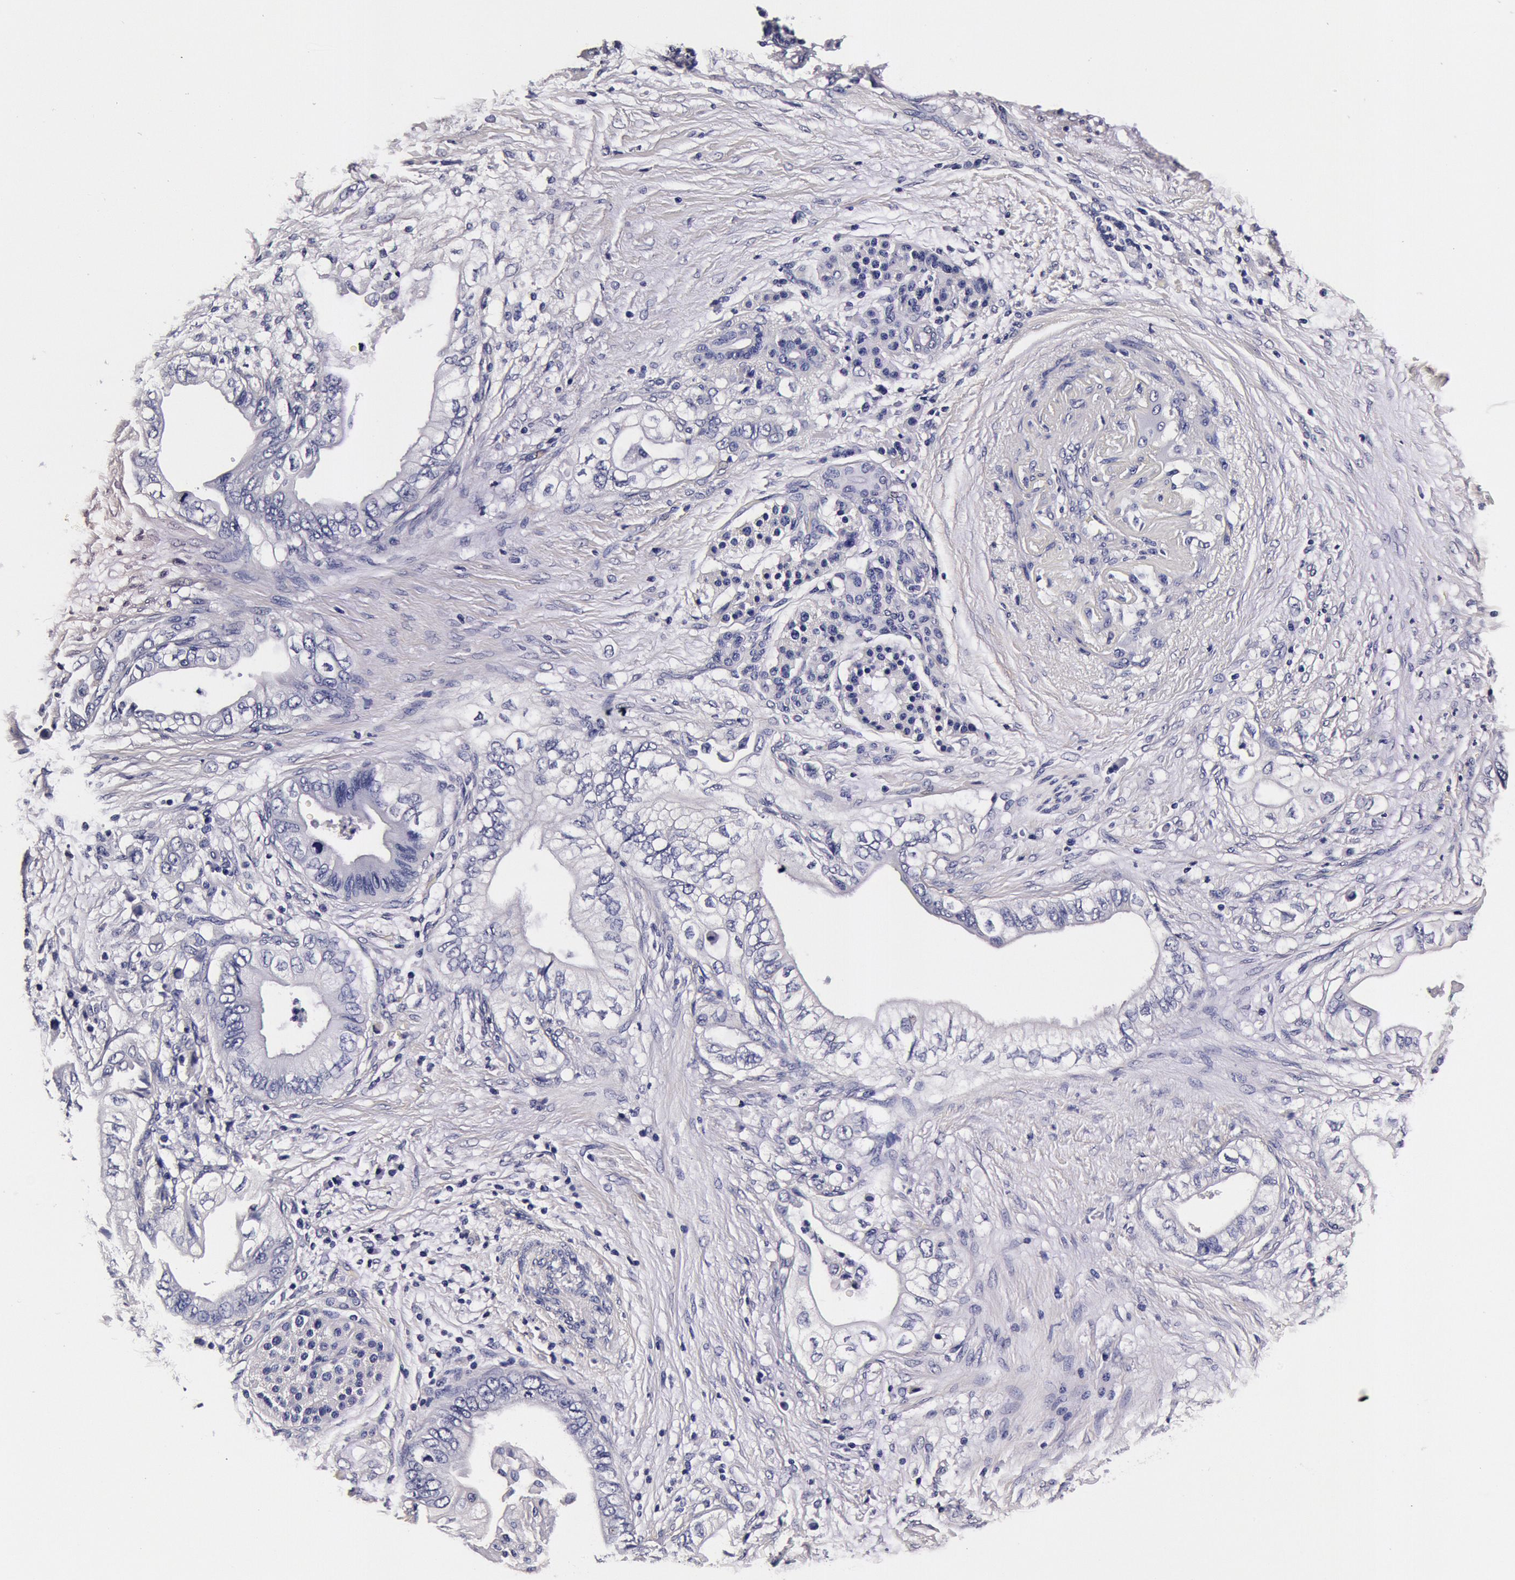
{"staining": {"intensity": "negative", "quantity": "none", "location": "none"}, "tissue": "pancreatic cancer", "cell_type": "Tumor cells", "image_type": "cancer", "snomed": [{"axis": "morphology", "description": "Adenocarcinoma, NOS"}, {"axis": "topography", "description": "Pancreas"}], "caption": "Immunohistochemistry (IHC) histopathology image of neoplastic tissue: human pancreatic adenocarcinoma stained with DAB (3,3'-diaminobenzidine) demonstrates no significant protein positivity in tumor cells. (DAB (3,3'-diaminobenzidine) immunohistochemistry with hematoxylin counter stain).", "gene": "CCDC22", "patient": {"sex": "female", "age": 66}}